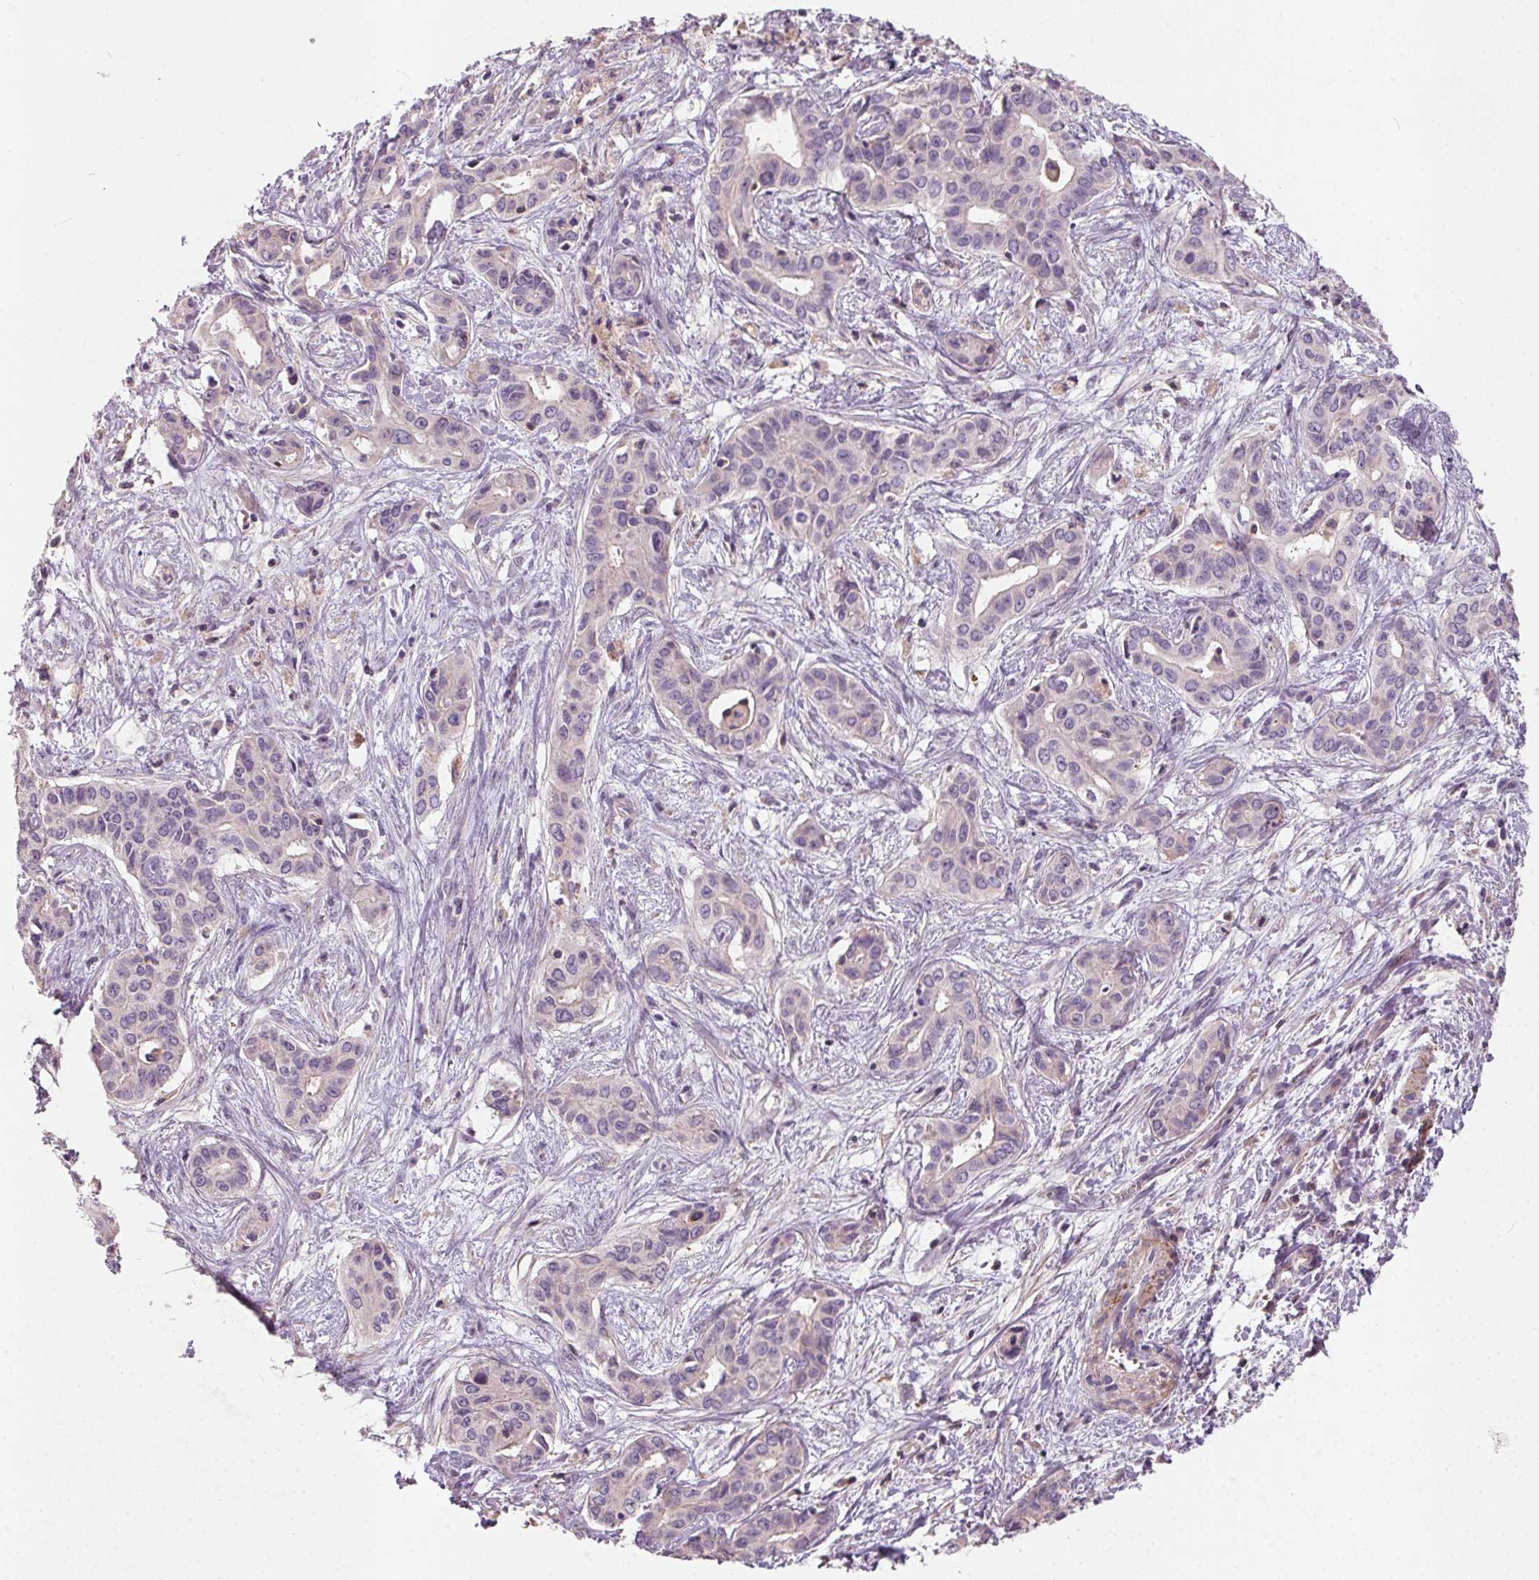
{"staining": {"intensity": "negative", "quantity": "none", "location": "none"}, "tissue": "liver cancer", "cell_type": "Tumor cells", "image_type": "cancer", "snomed": [{"axis": "morphology", "description": "Cholangiocarcinoma"}, {"axis": "topography", "description": "Liver"}], "caption": "The IHC micrograph has no significant expression in tumor cells of liver cholangiocarcinoma tissue.", "gene": "KCNK15", "patient": {"sex": "female", "age": 65}}